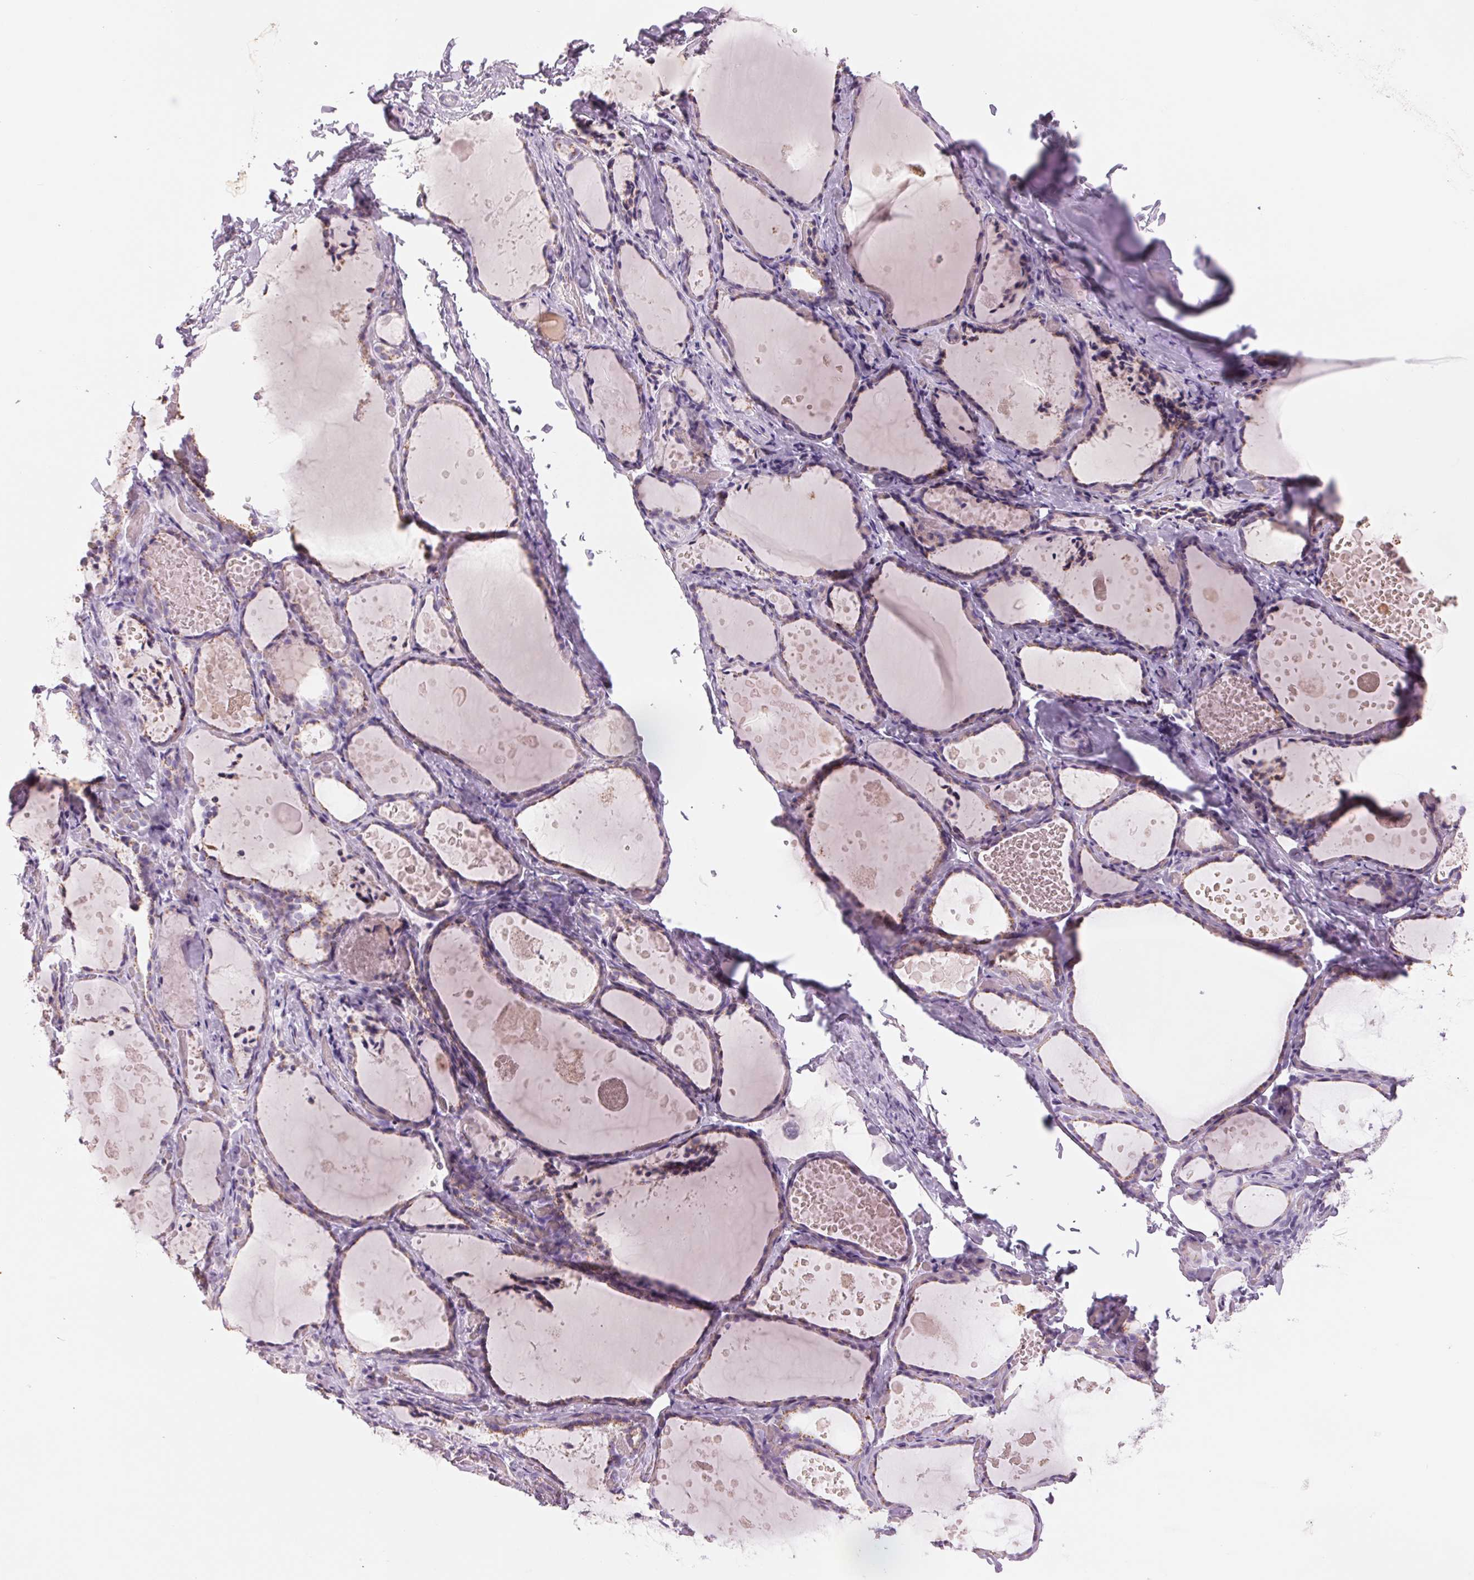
{"staining": {"intensity": "weak", "quantity": "25%-75%", "location": "cytoplasmic/membranous"}, "tissue": "thyroid gland", "cell_type": "Glandular cells", "image_type": "normal", "snomed": [{"axis": "morphology", "description": "Normal tissue, NOS"}, {"axis": "topography", "description": "Thyroid gland"}], "caption": "IHC micrograph of unremarkable thyroid gland stained for a protein (brown), which exhibits low levels of weak cytoplasmic/membranous staining in about 25%-75% of glandular cells.", "gene": "GALNT7", "patient": {"sex": "female", "age": 56}}